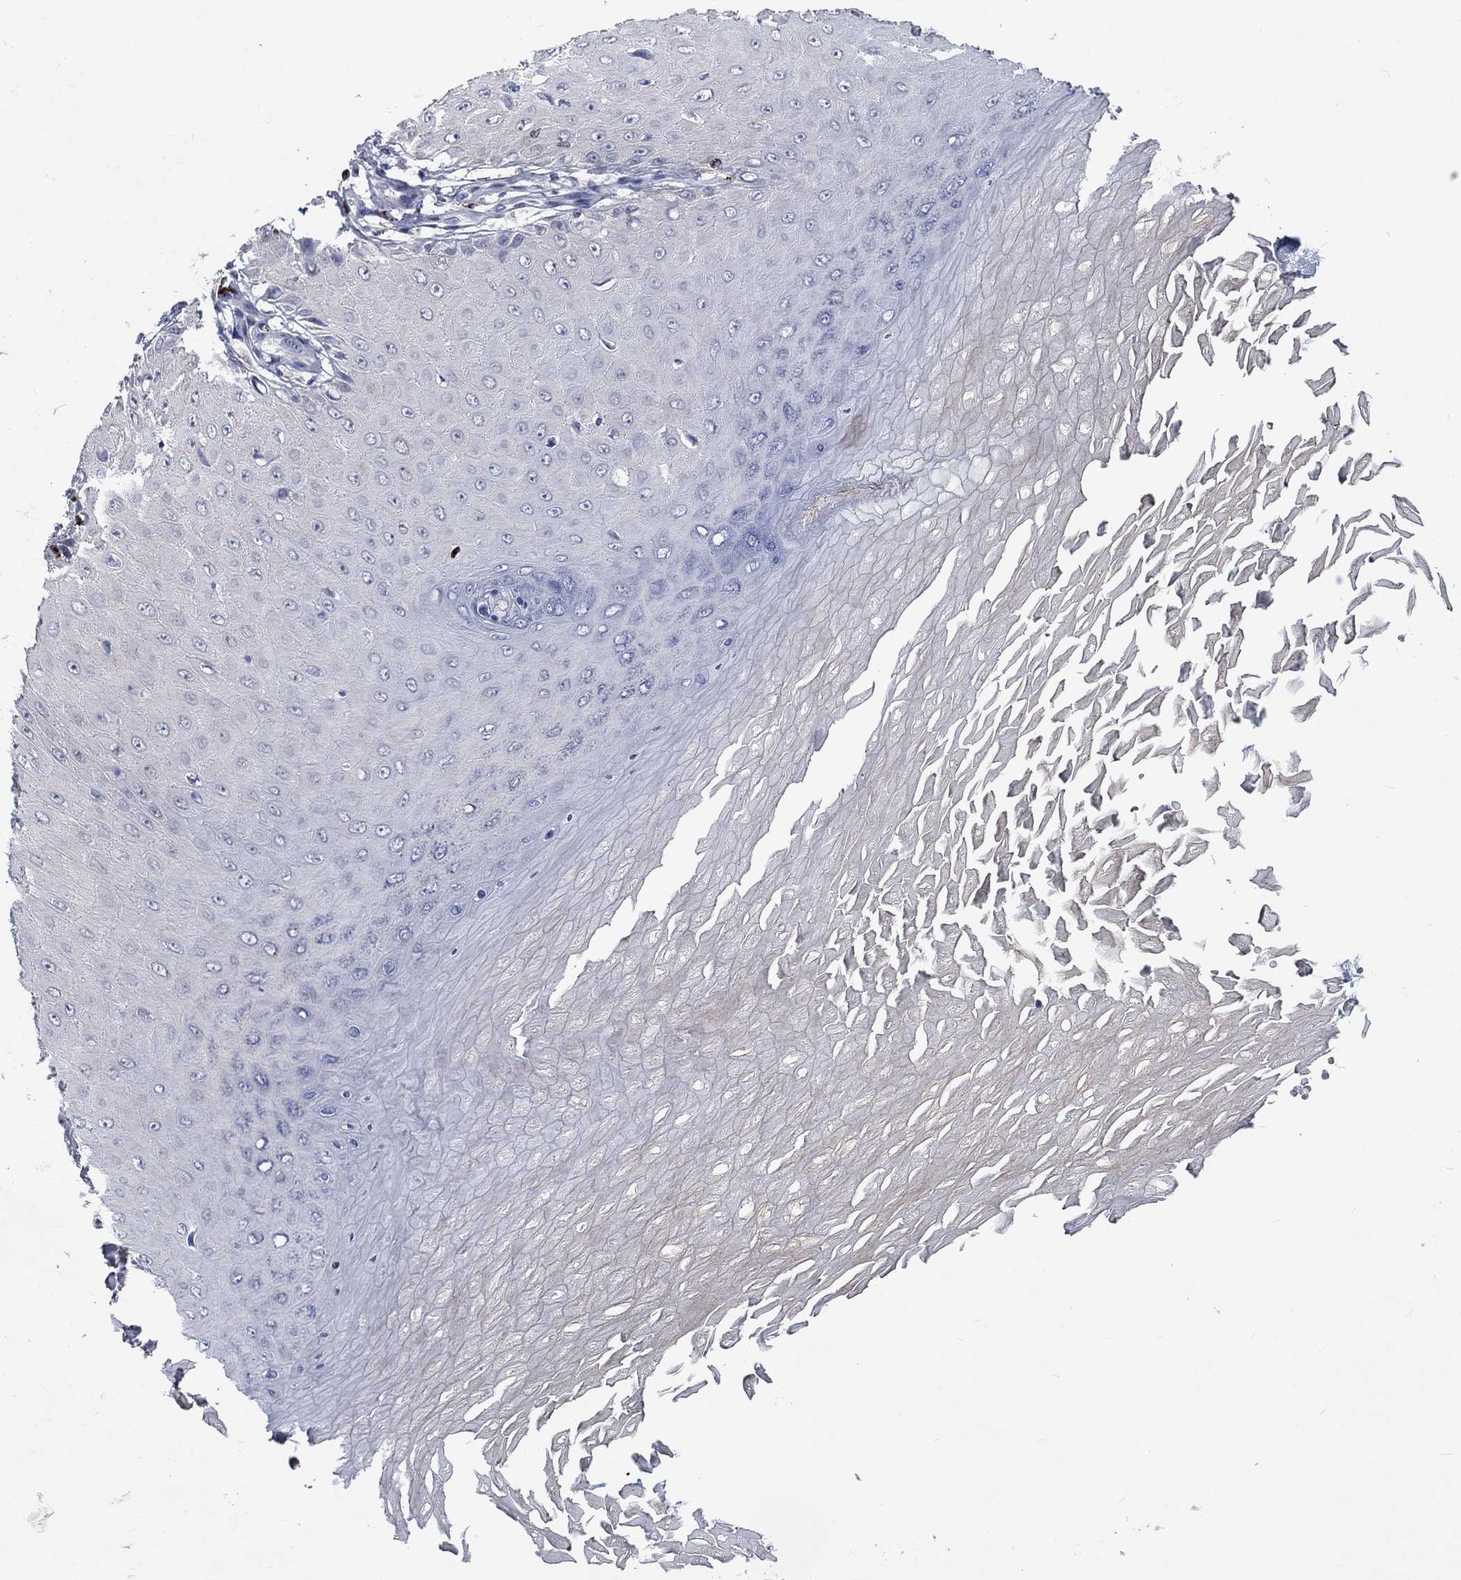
{"staining": {"intensity": "negative", "quantity": "none", "location": "none"}, "tissue": "skin cancer", "cell_type": "Tumor cells", "image_type": "cancer", "snomed": [{"axis": "morphology", "description": "Inflammation, NOS"}, {"axis": "morphology", "description": "Squamous cell carcinoma, NOS"}, {"axis": "topography", "description": "Skin"}], "caption": "Immunohistochemical staining of human squamous cell carcinoma (skin) demonstrates no significant expression in tumor cells.", "gene": "GZMA", "patient": {"sex": "male", "age": 70}}